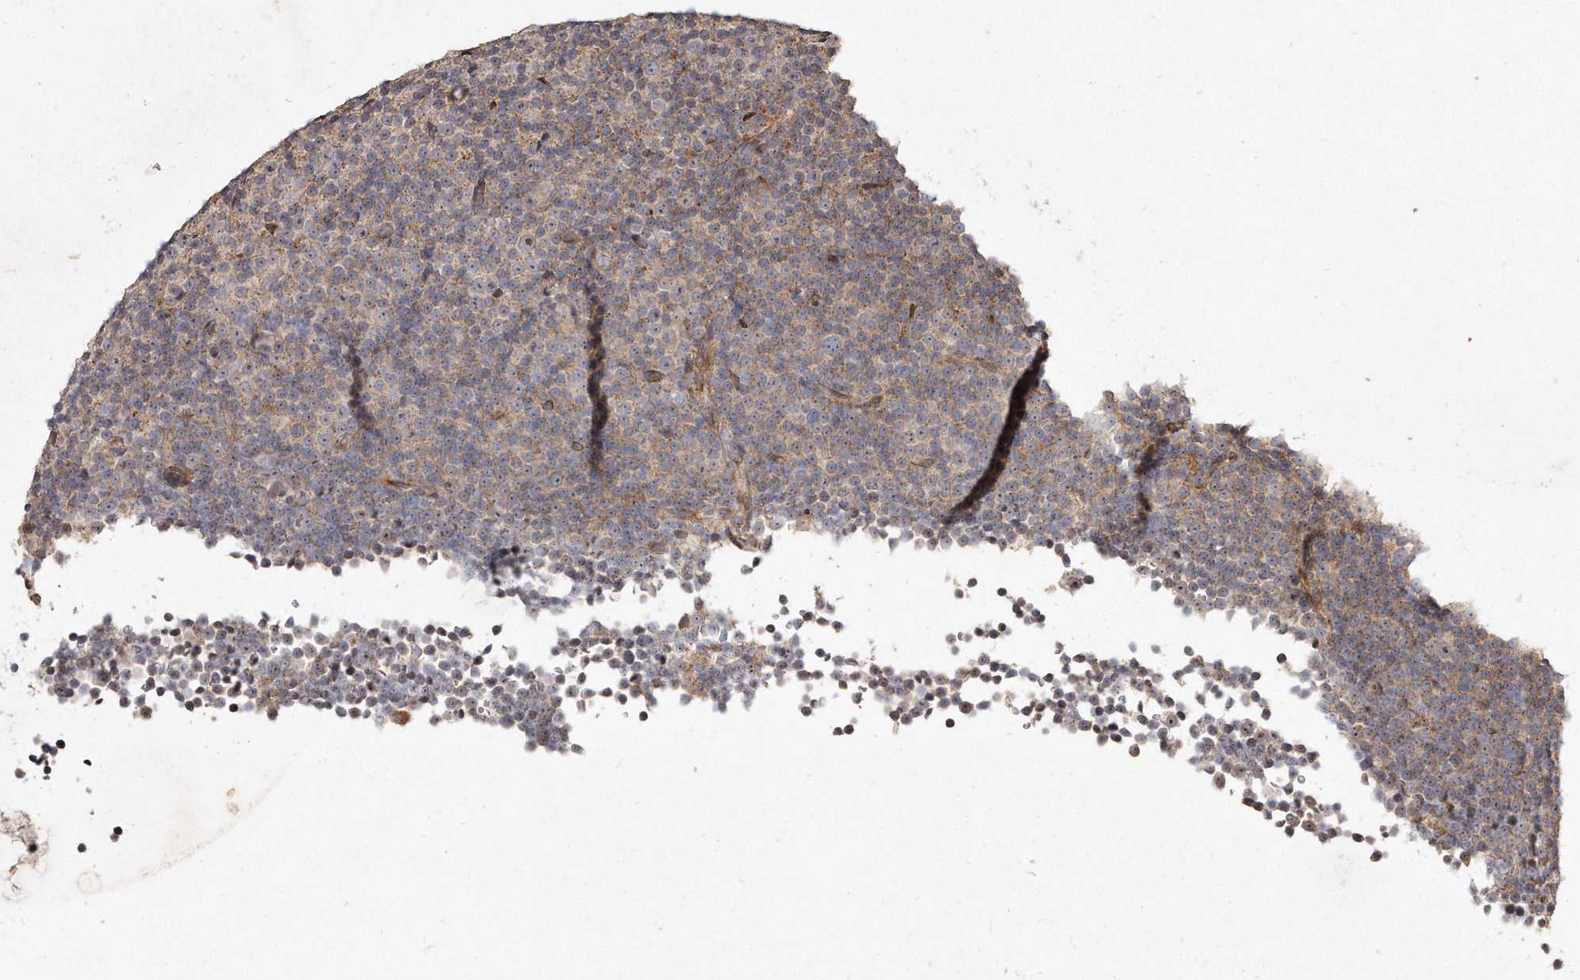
{"staining": {"intensity": "negative", "quantity": "none", "location": "none"}, "tissue": "lymphoma", "cell_type": "Tumor cells", "image_type": "cancer", "snomed": [{"axis": "morphology", "description": "Malignant lymphoma, non-Hodgkin's type, Low grade"}, {"axis": "topography", "description": "Lymph node"}], "caption": "A photomicrograph of malignant lymphoma, non-Hodgkin's type (low-grade) stained for a protein exhibits no brown staining in tumor cells.", "gene": "HASPIN", "patient": {"sex": "female", "age": 67}}